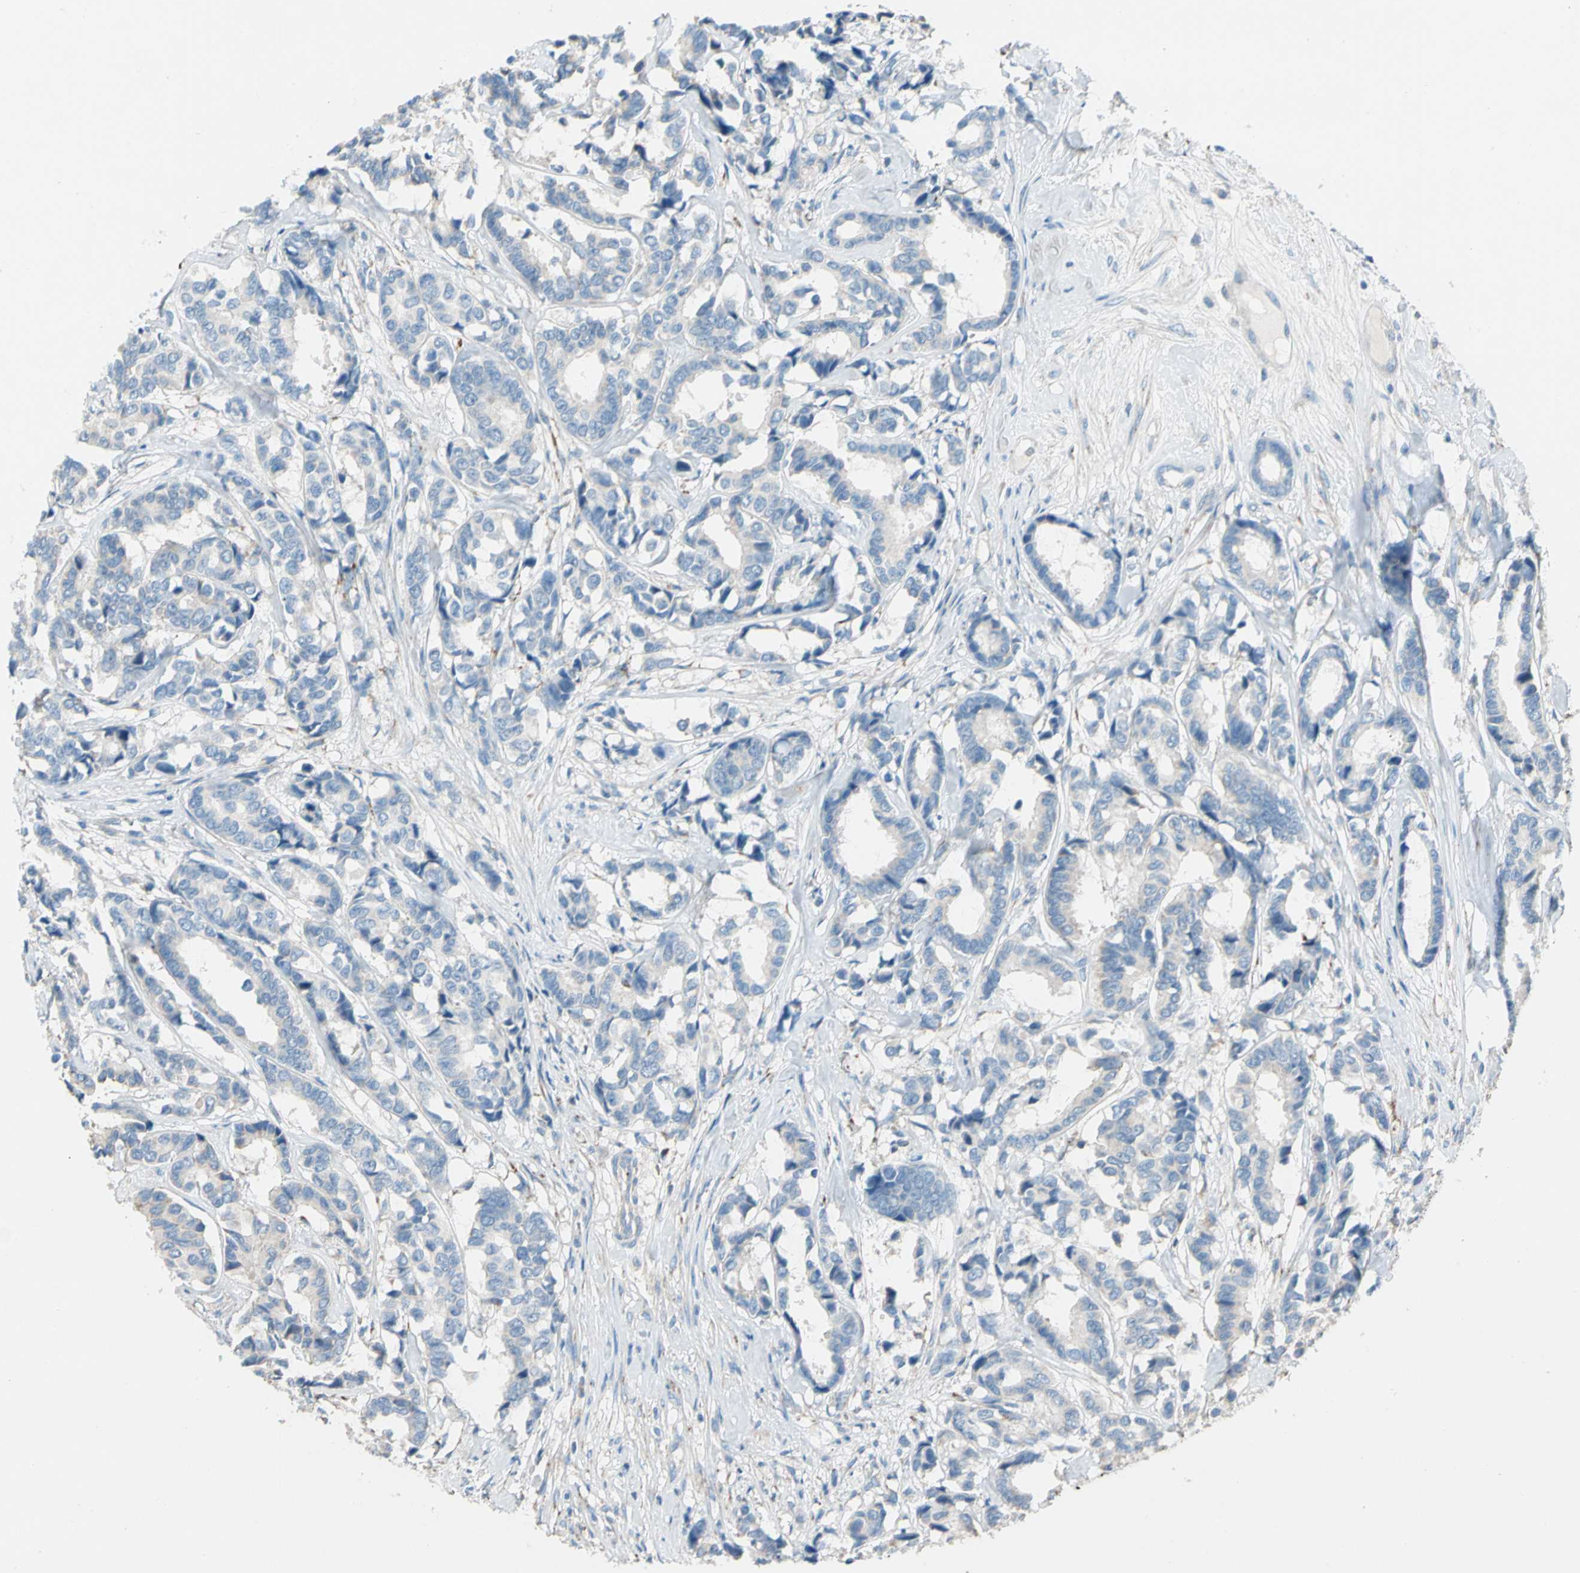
{"staining": {"intensity": "weak", "quantity": ">75%", "location": "cytoplasmic/membranous"}, "tissue": "breast cancer", "cell_type": "Tumor cells", "image_type": "cancer", "snomed": [{"axis": "morphology", "description": "Duct carcinoma"}, {"axis": "topography", "description": "Breast"}], "caption": "Tumor cells show low levels of weak cytoplasmic/membranous staining in about >75% of cells in human breast cancer.", "gene": "LY6G6F", "patient": {"sex": "female", "age": 87}}